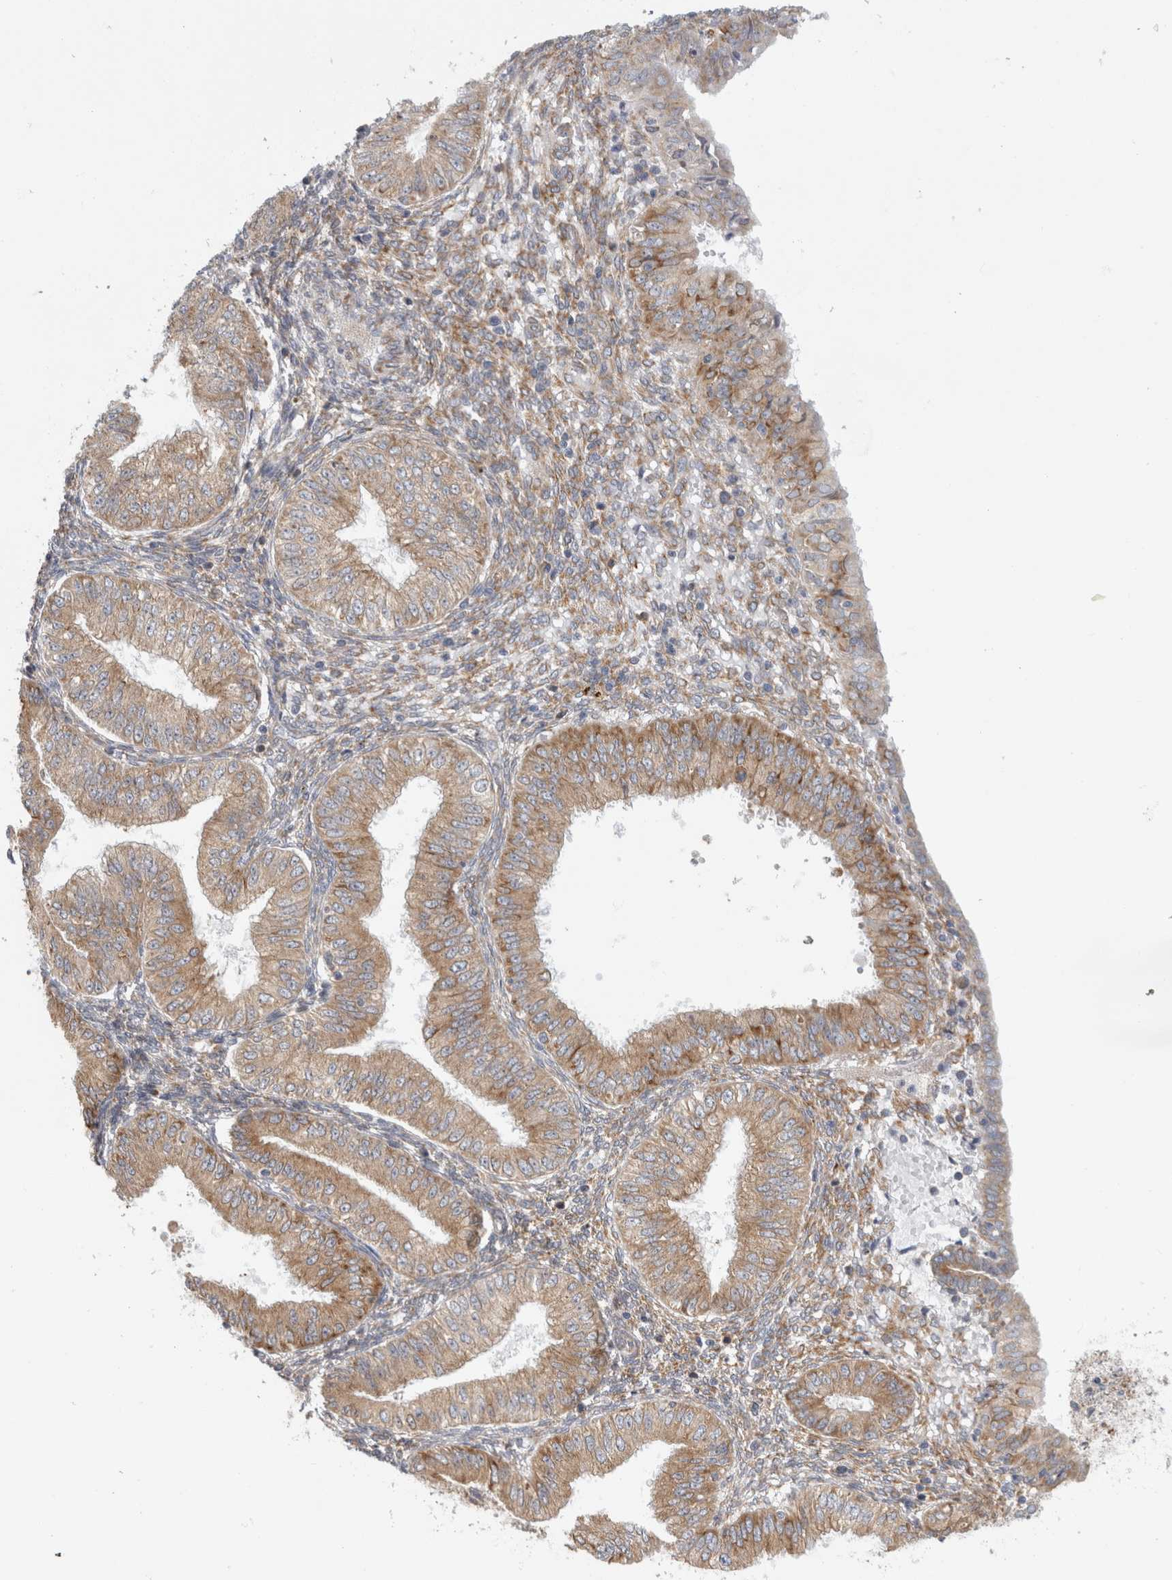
{"staining": {"intensity": "moderate", "quantity": ">75%", "location": "cytoplasmic/membranous"}, "tissue": "endometrial cancer", "cell_type": "Tumor cells", "image_type": "cancer", "snomed": [{"axis": "morphology", "description": "Normal tissue, NOS"}, {"axis": "morphology", "description": "Adenocarcinoma, NOS"}, {"axis": "topography", "description": "Endometrium"}], "caption": "Protein positivity by immunohistochemistry demonstrates moderate cytoplasmic/membranous expression in about >75% of tumor cells in endometrial cancer. (Stains: DAB in brown, nuclei in blue, Microscopy: brightfield microscopy at high magnification).", "gene": "RPN2", "patient": {"sex": "female", "age": 53}}